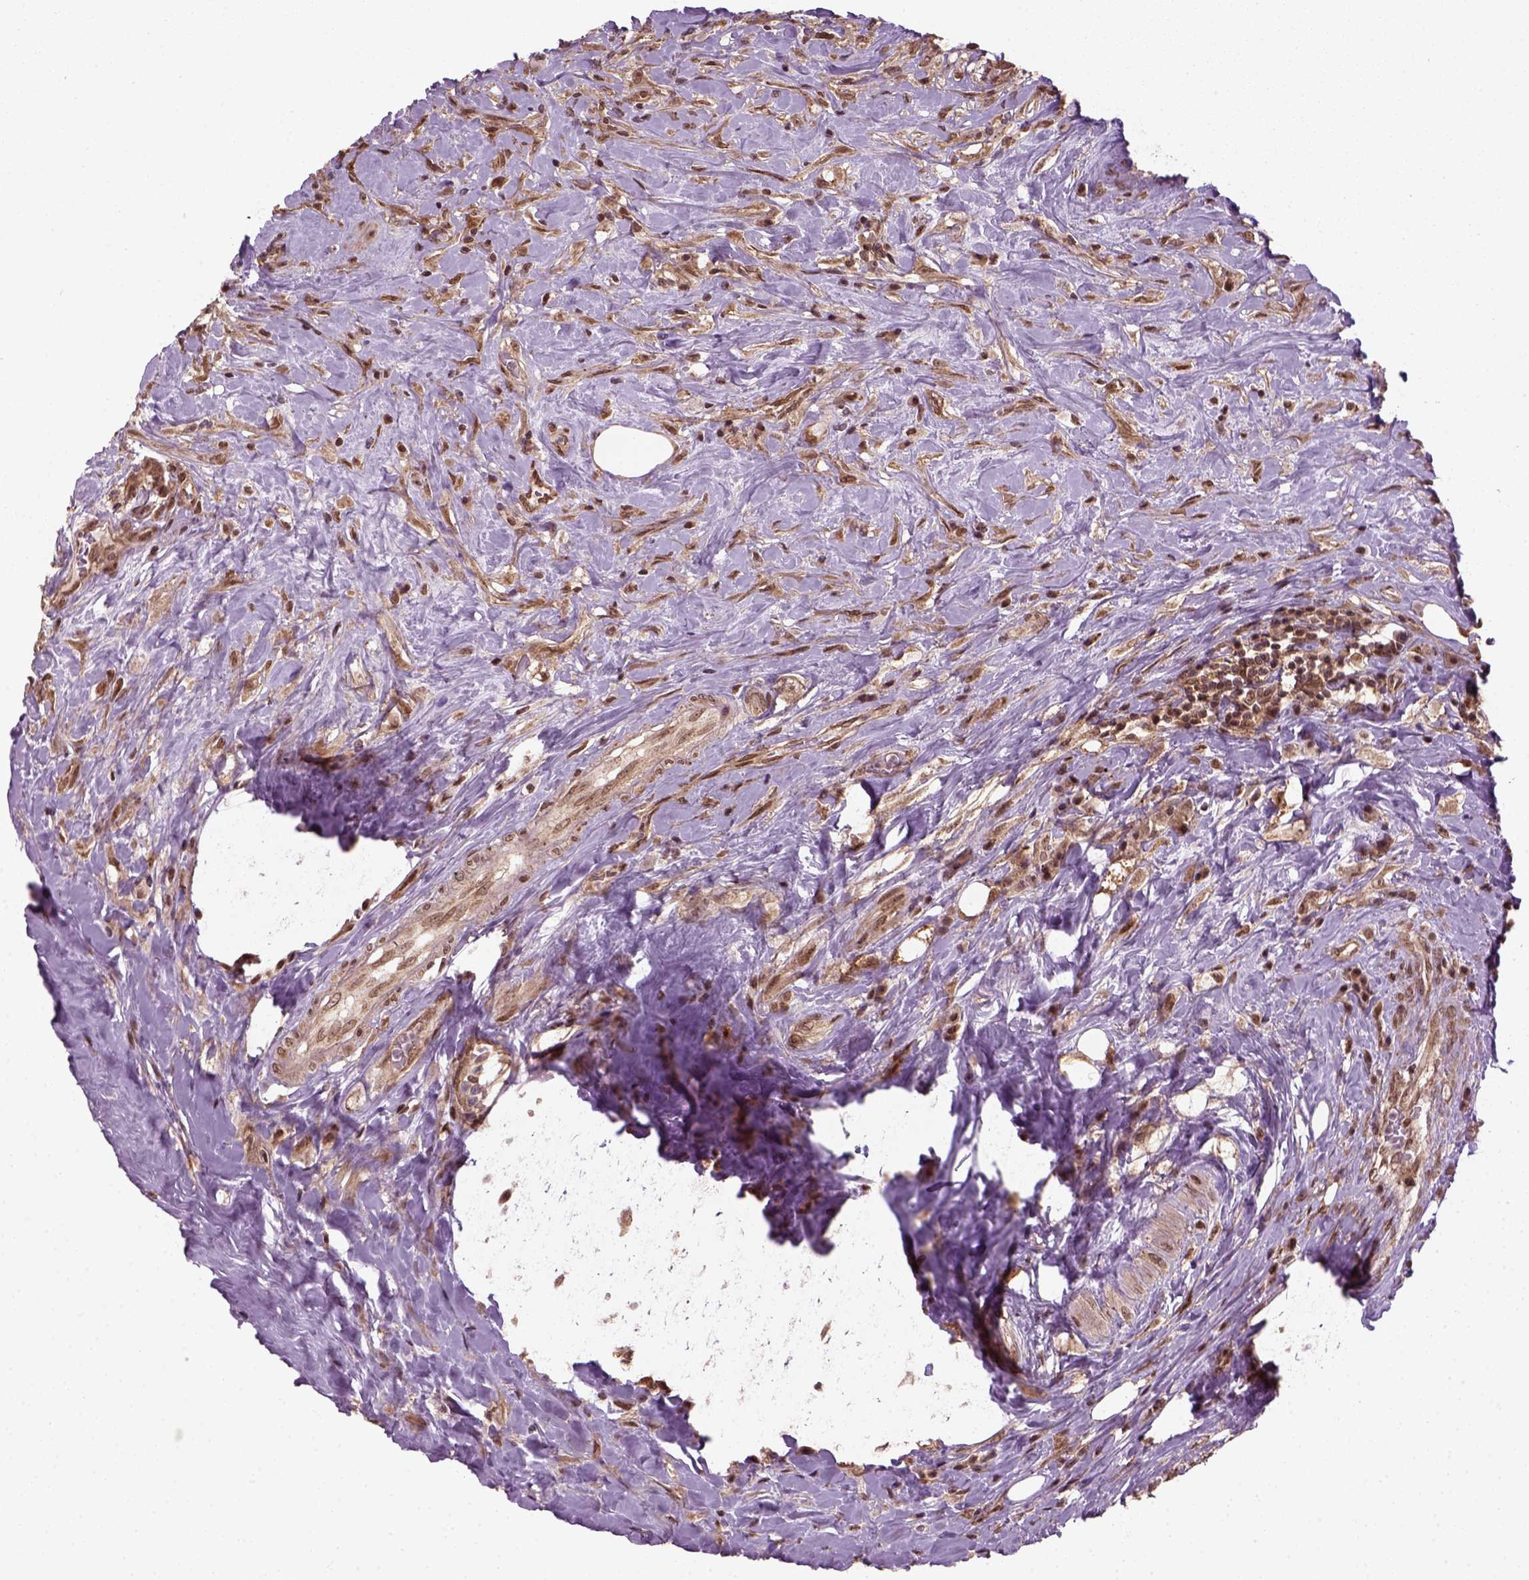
{"staining": {"intensity": "moderate", "quantity": ">75%", "location": "cytoplasmic/membranous,nuclear"}, "tissue": "urothelial cancer", "cell_type": "Tumor cells", "image_type": "cancer", "snomed": [{"axis": "morphology", "description": "Urothelial carcinoma, High grade"}, {"axis": "topography", "description": "Urinary bladder"}], "caption": "A histopathology image showing moderate cytoplasmic/membranous and nuclear positivity in about >75% of tumor cells in urothelial carcinoma (high-grade), as visualized by brown immunohistochemical staining.", "gene": "NUDT9", "patient": {"sex": "male", "age": 79}}